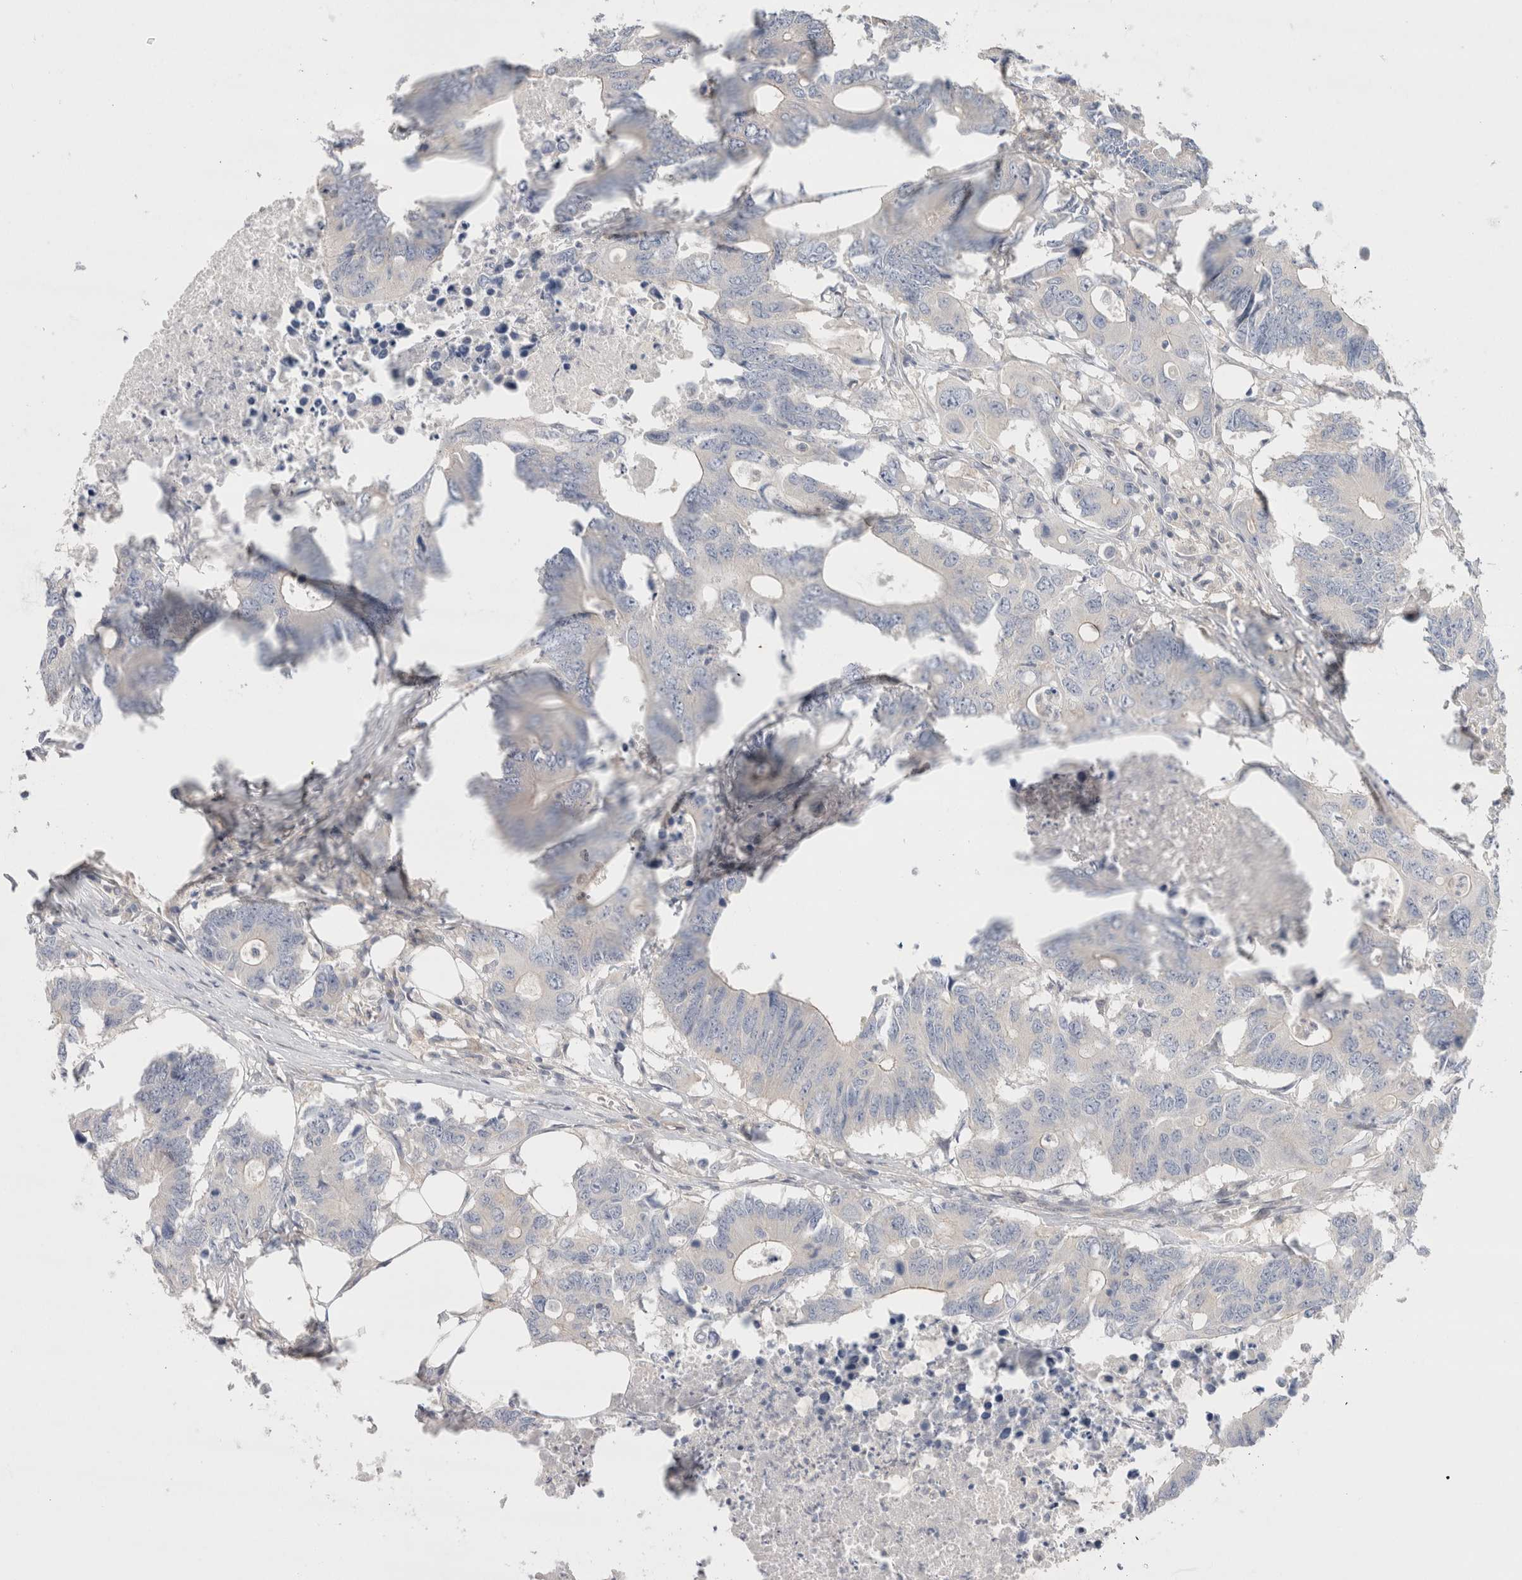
{"staining": {"intensity": "negative", "quantity": "none", "location": "none"}, "tissue": "colorectal cancer", "cell_type": "Tumor cells", "image_type": "cancer", "snomed": [{"axis": "morphology", "description": "Adenocarcinoma, NOS"}, {"axis": "topography", "description": "Colon"}], "caption": "IHC of human colorectal adenocarcinoma exhibits no positivity in tumor cells.", "gene": "BICD2", "patient": {"sex": "male", "age": 71}}